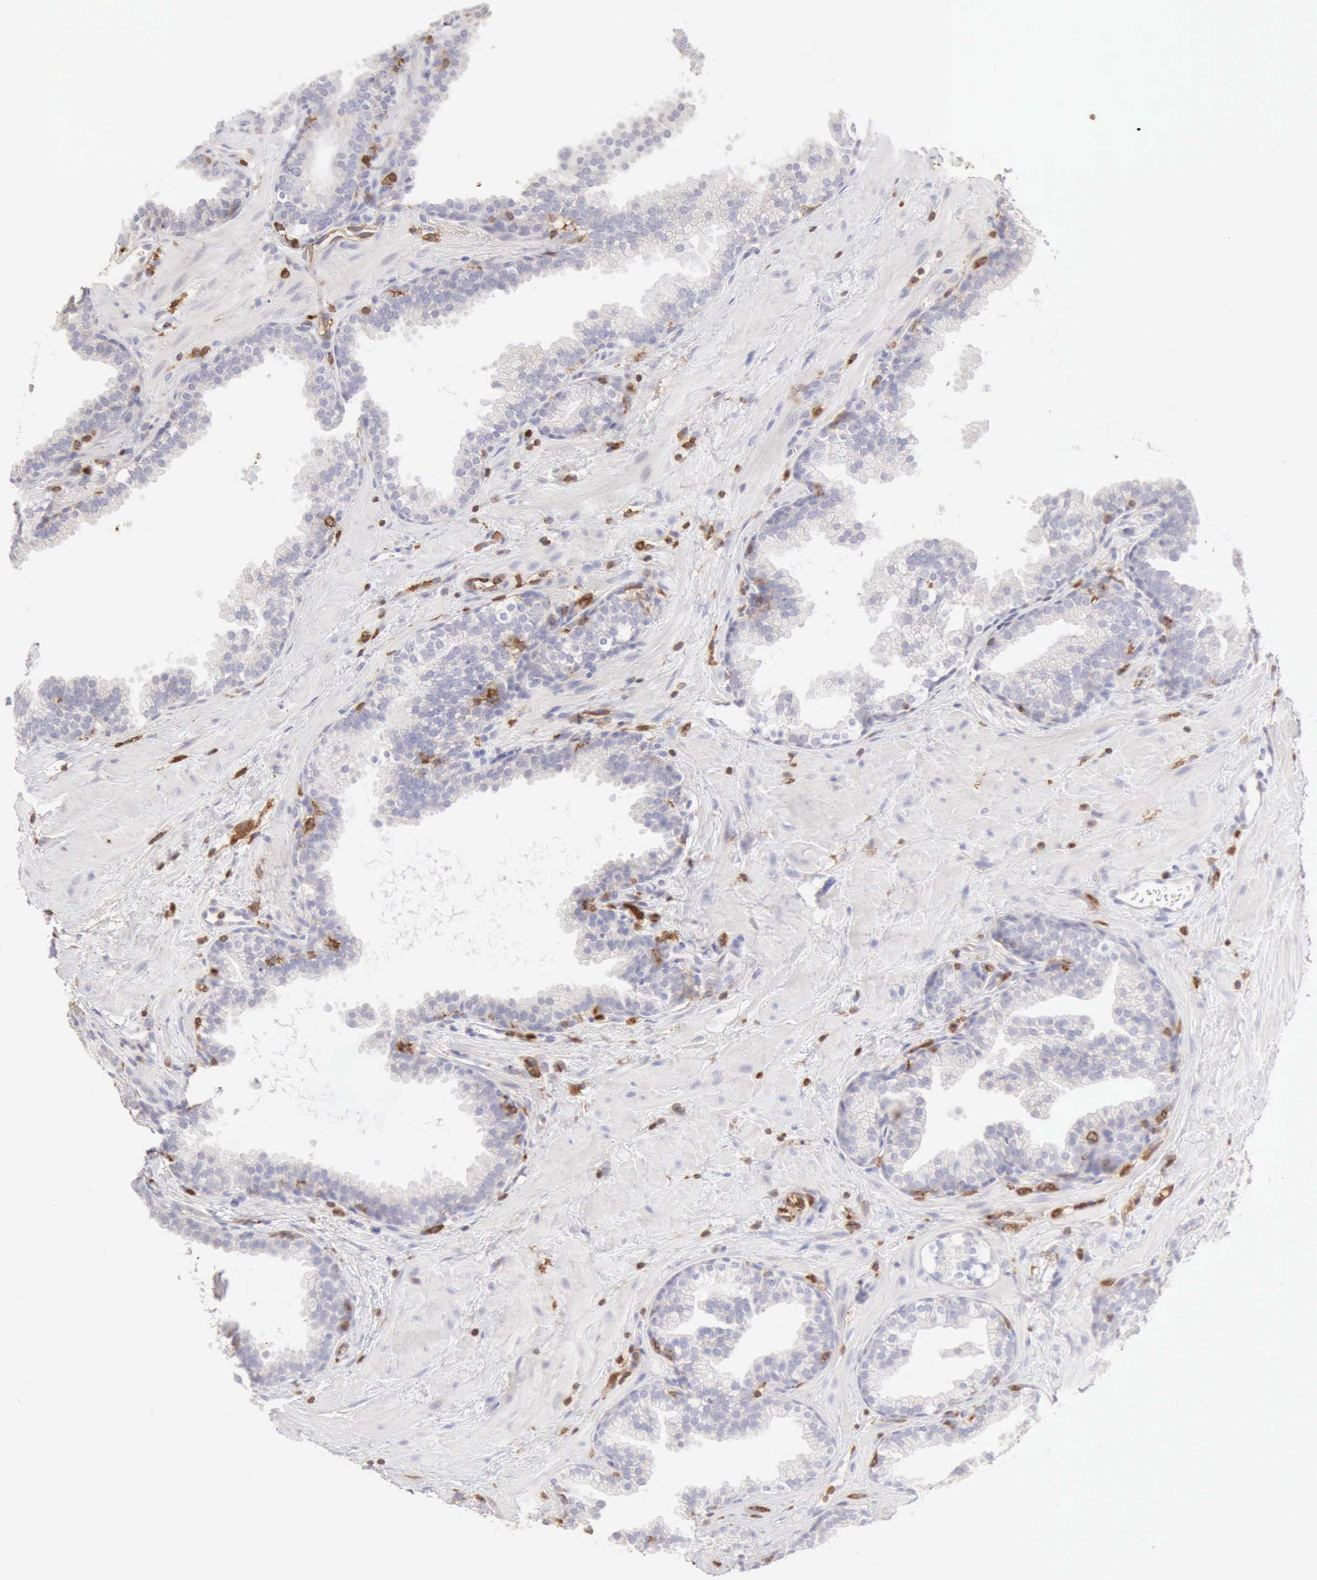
{"staining": {"intensity": "negative", "quantity": "none", "location": "none"}, "tissue": "prostate", "cell_type": "Glandular cells", "image_type": "normal", "snomed": [{"axis": "morphology", "description": "Normal tissue, NOS"}, {"axis": "topography", "description": "Prostate"}], "caption": "Histopathology image shows no significant protein positivity in glandular cells of unremarkable prostate.", "gene": "ARHGAP4", "patient": {"sex": "male", "age": 51}}